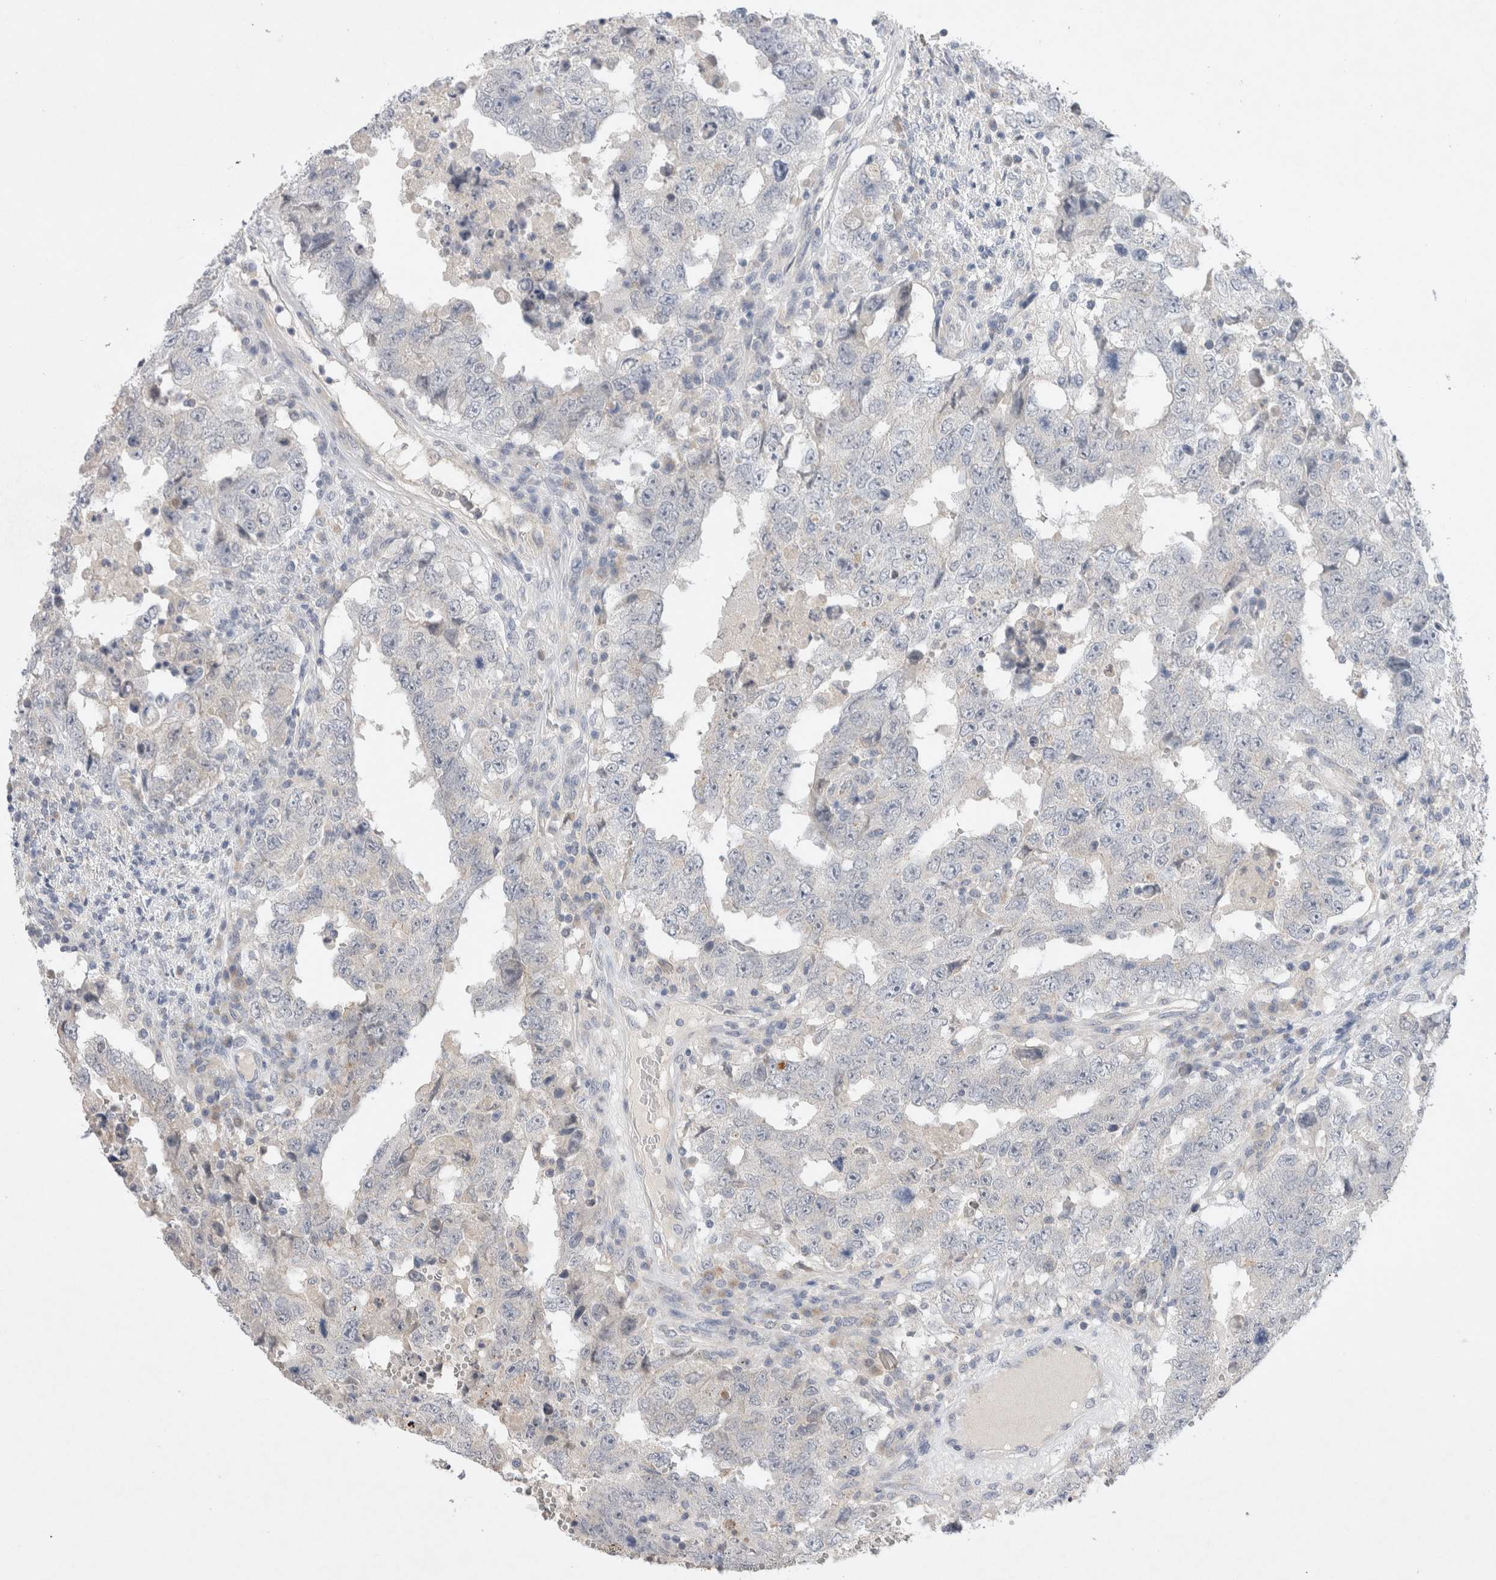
{"staining": {"intensity": "negative", "quantity": "none", "location": "none"}, "tissue": "testis cancer", "cell_type": "Tumor cells", "image_type": "cancer", "snomed": [{"axis": "morphology", "description": "Carcinoma, Embryonal, NOS"}, {"axis": "topography", "description": "Testis"}], "caption": "IHC image of human testis cancer (embryonal carcinoma) stained for a protein (brown), which demonstrates no expression in tumor cells.", "gene": "GAS1", "patient": {"sex": "male", "age": 26}}